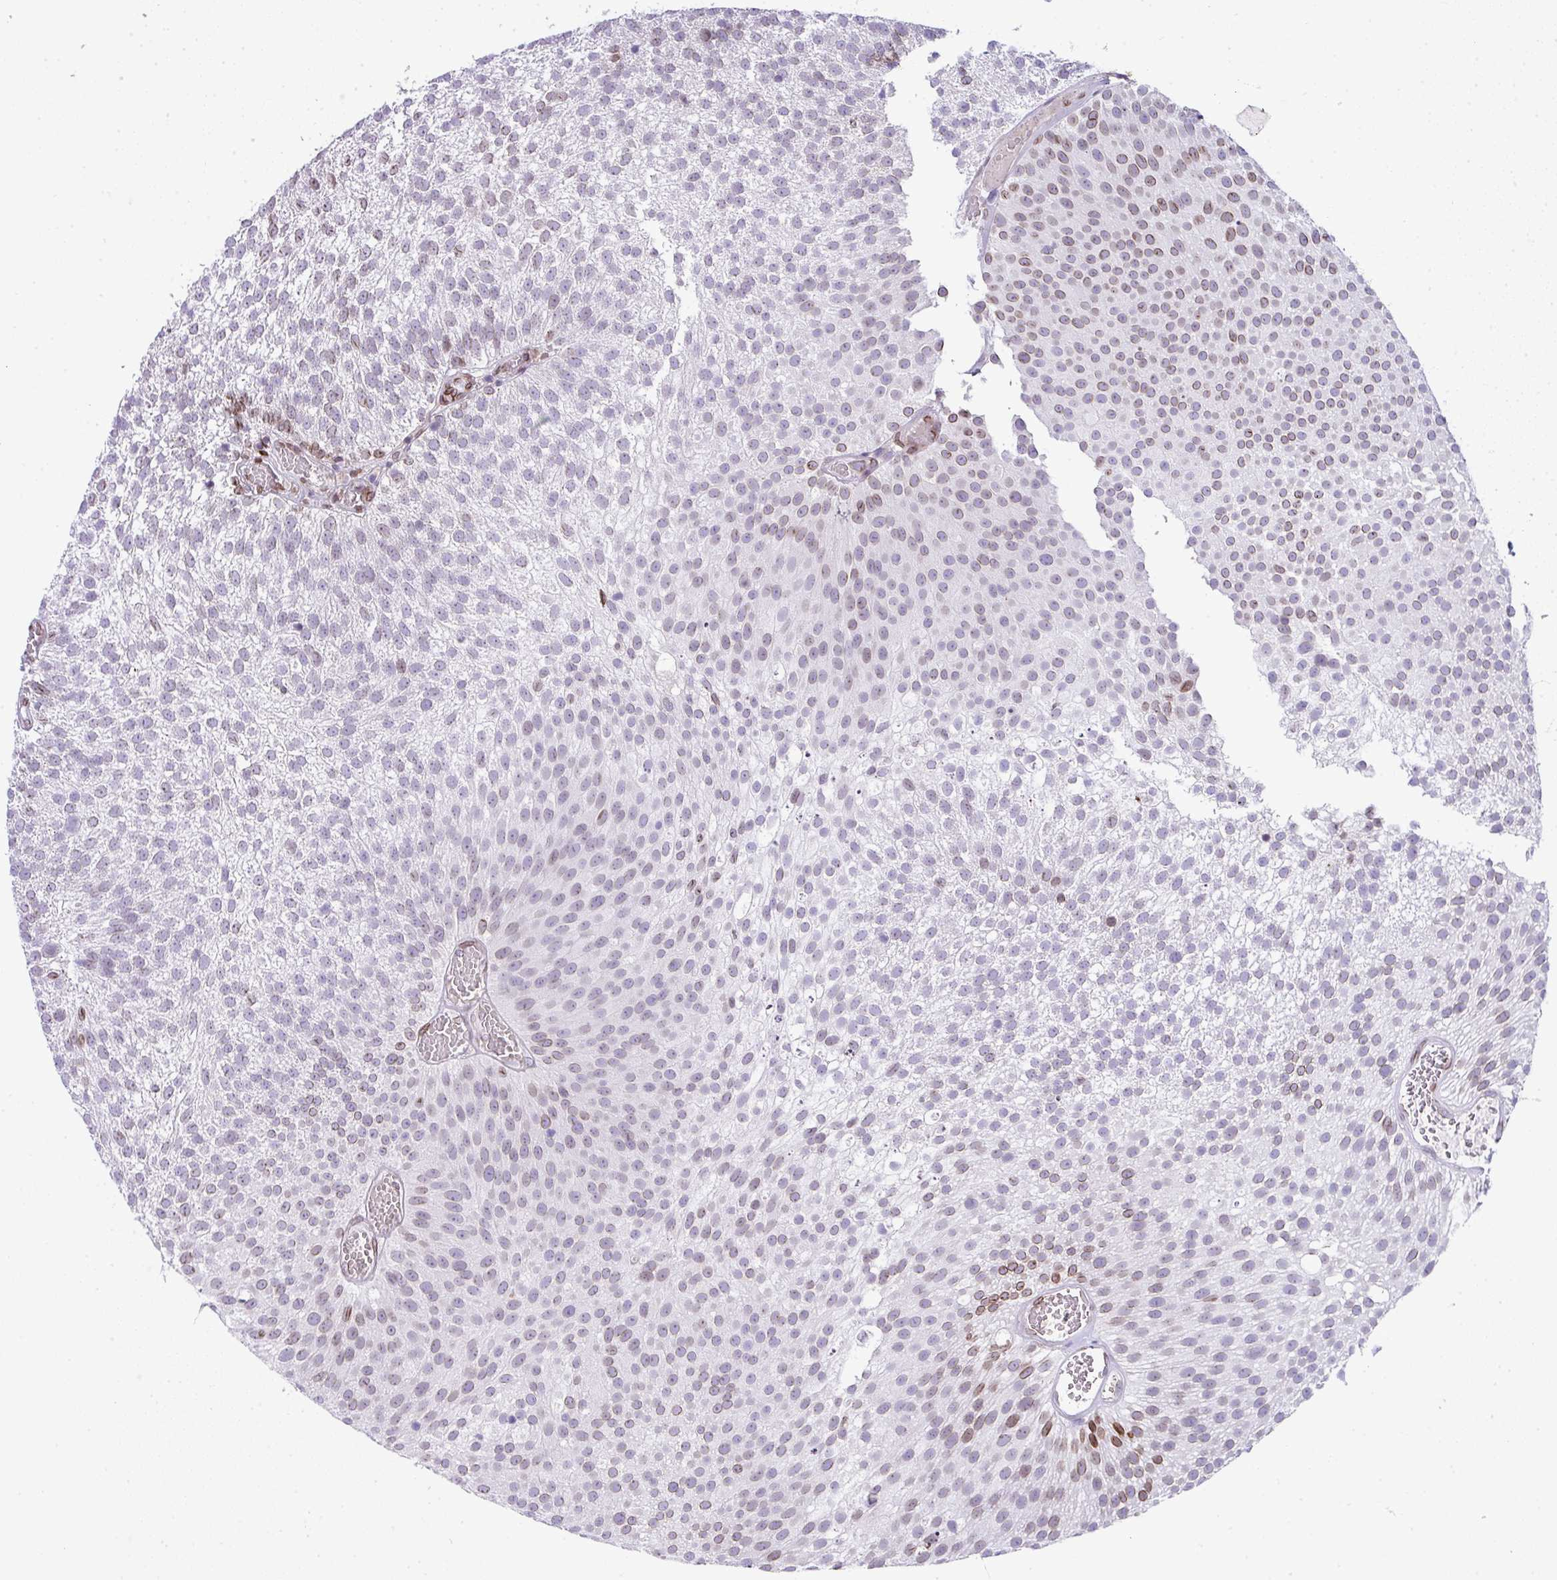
{"staining": {"intensity": "moderate", "quantity": "<25%", "location": "nuclear"}, "tissue": "urothelial cancer", "cell_type": "Tumor cells", "image_type": "cancer", "snomed": [{"axis": "morphology", "description": "Urothelial carcinoma, Low grade"}, {"axis": "topography", "description": "Urinary bladder"}], "caption": "Immunohistochemistry image of human urothelial cancer stained for a protein (brown), which shows low levels of moderate nuclear staining in approximately <25% of tumor cells.", "gene": "PLK1", "patient": {"sex": "female", "age": 79}}